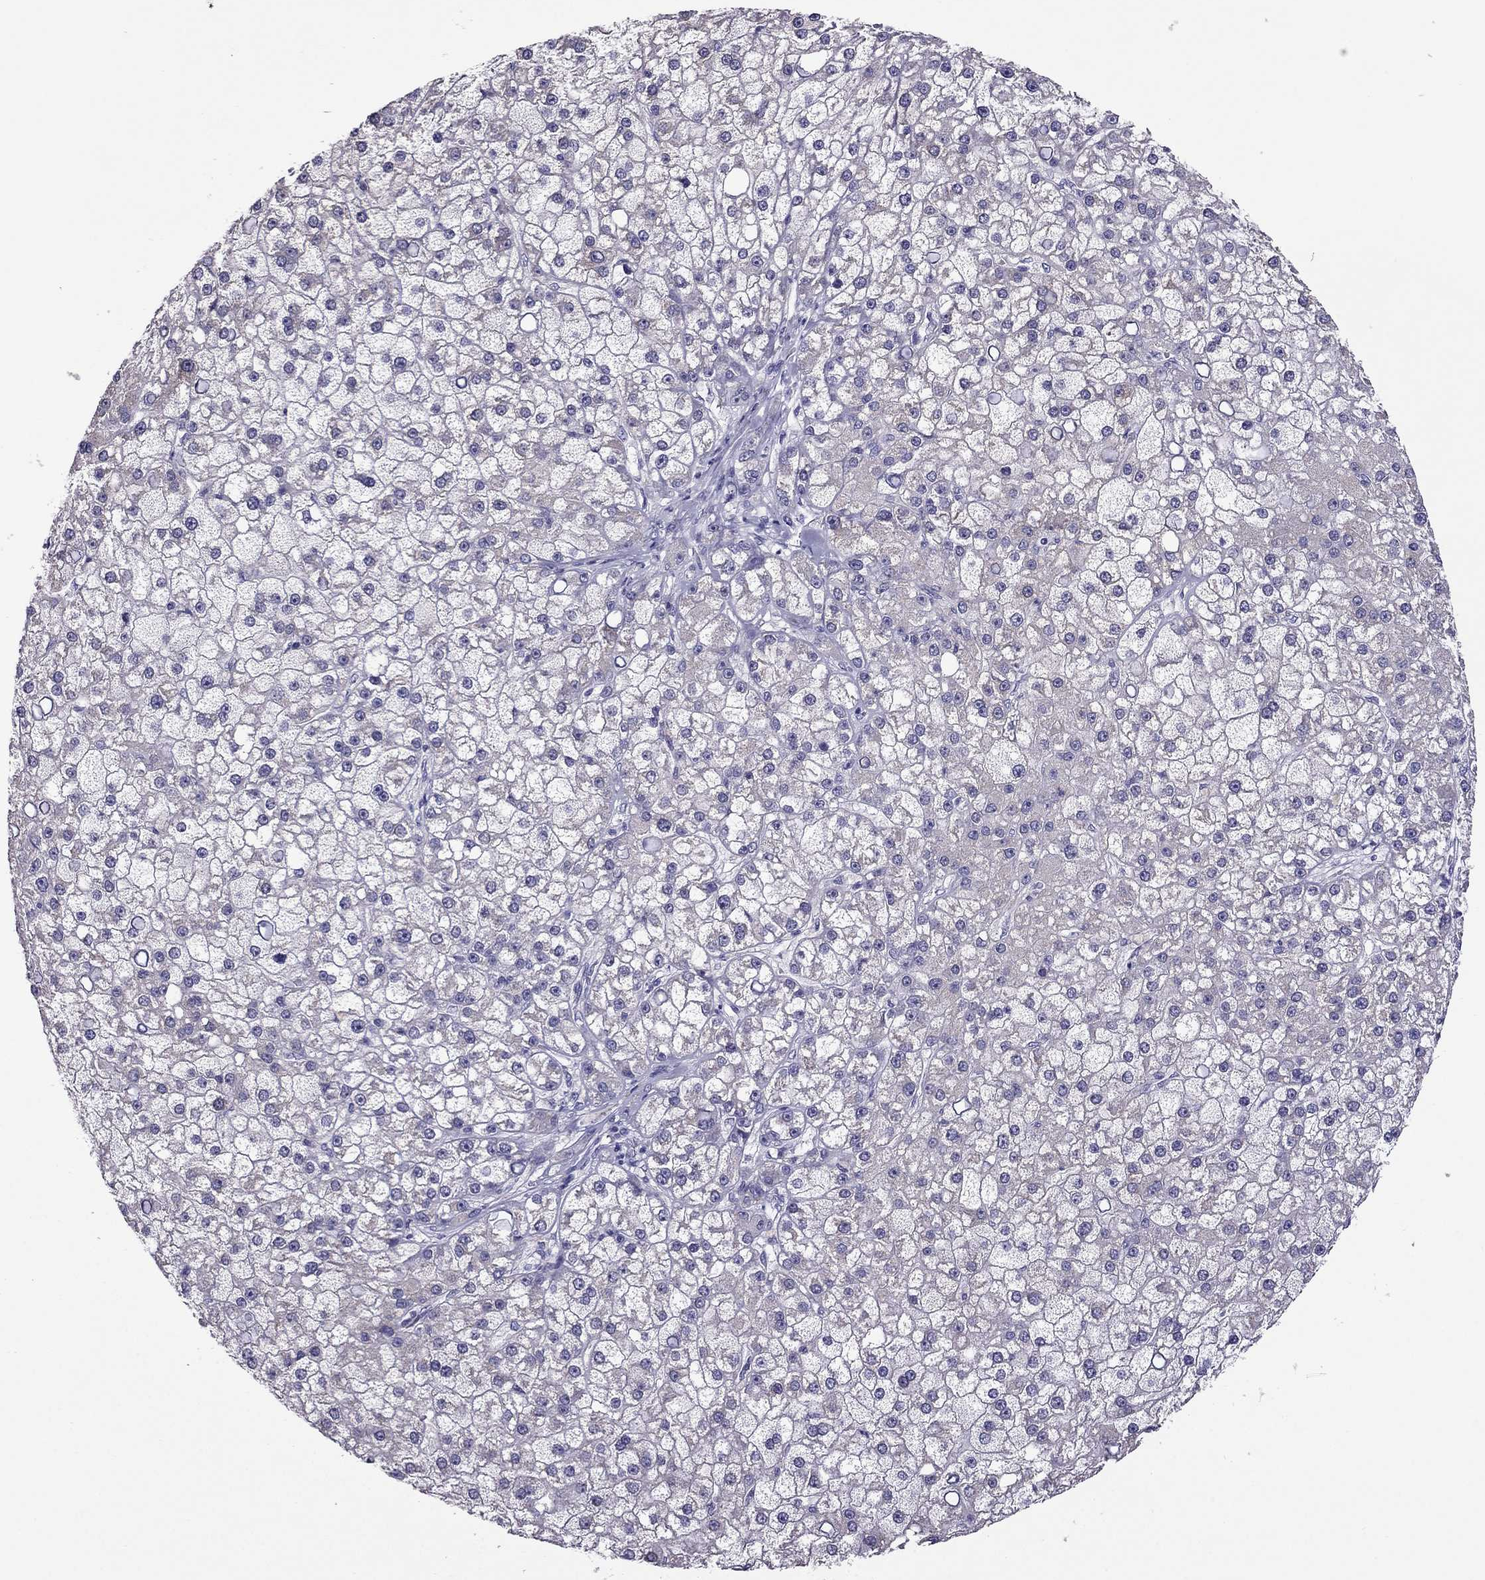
{"staining": {"intensity": "negative", "quantity": "none", "location": "none"}, "tissue": "liver cancer", "cell_type": "Tumor cells", "image_type": "cancer", "snomed": [{"axis": "morphology", "description": "Carcinoma, Hepatocellular, NOS"}, {"axis": "topography", "description": "Liver"}], "caption": "This is a histopathology image of immunohistochemistry staining of hepatocellular carcinoma (liver), which shows no positivity in tumor cells. (DAB (3,3'-diaminobenzidine) immunohistochemistry, high magnification).", "gene": "MYBPH", "patient": {"sex": "male", "age": 67}}